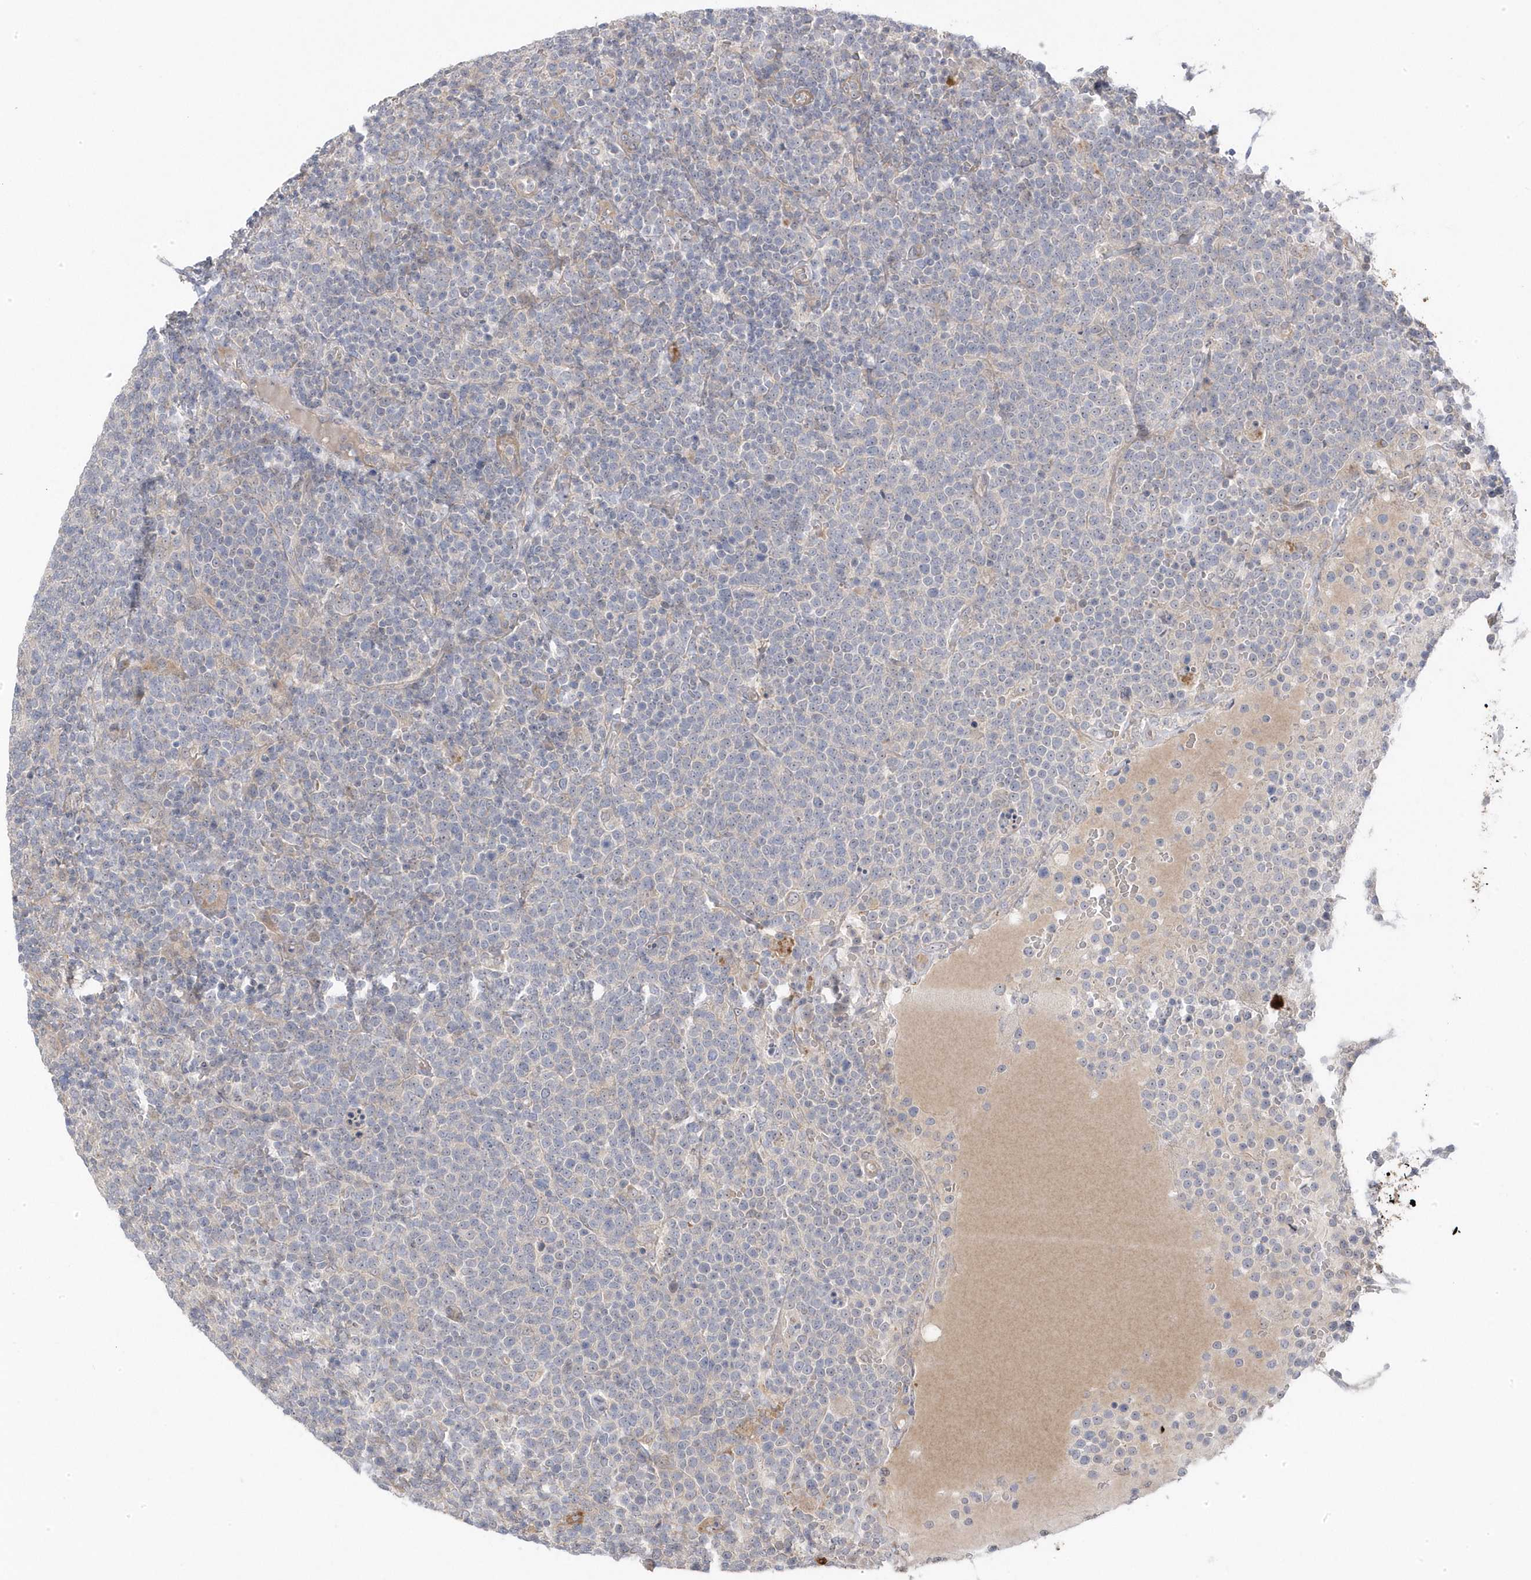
{"staining": {"intensity": "negative", "quantity": "none", "location": "none"}, "tissue": "lymphoma", "cell_type": "Tumor cells", "image_type": "cancer", "snomed": [{"axis": "morphology", "description": "Malignant lymphoma, non-Hodgkin's type, High grade"}, {"axis": "topography", "description": "Lymph node"}], "caption": "Protein analysis of lymphoma reveals no significant expression in tumor cells. (DAB IHC, high magnification).", "gene": "GTPBP6", "patient": {"sex": "male", "age": 61}}